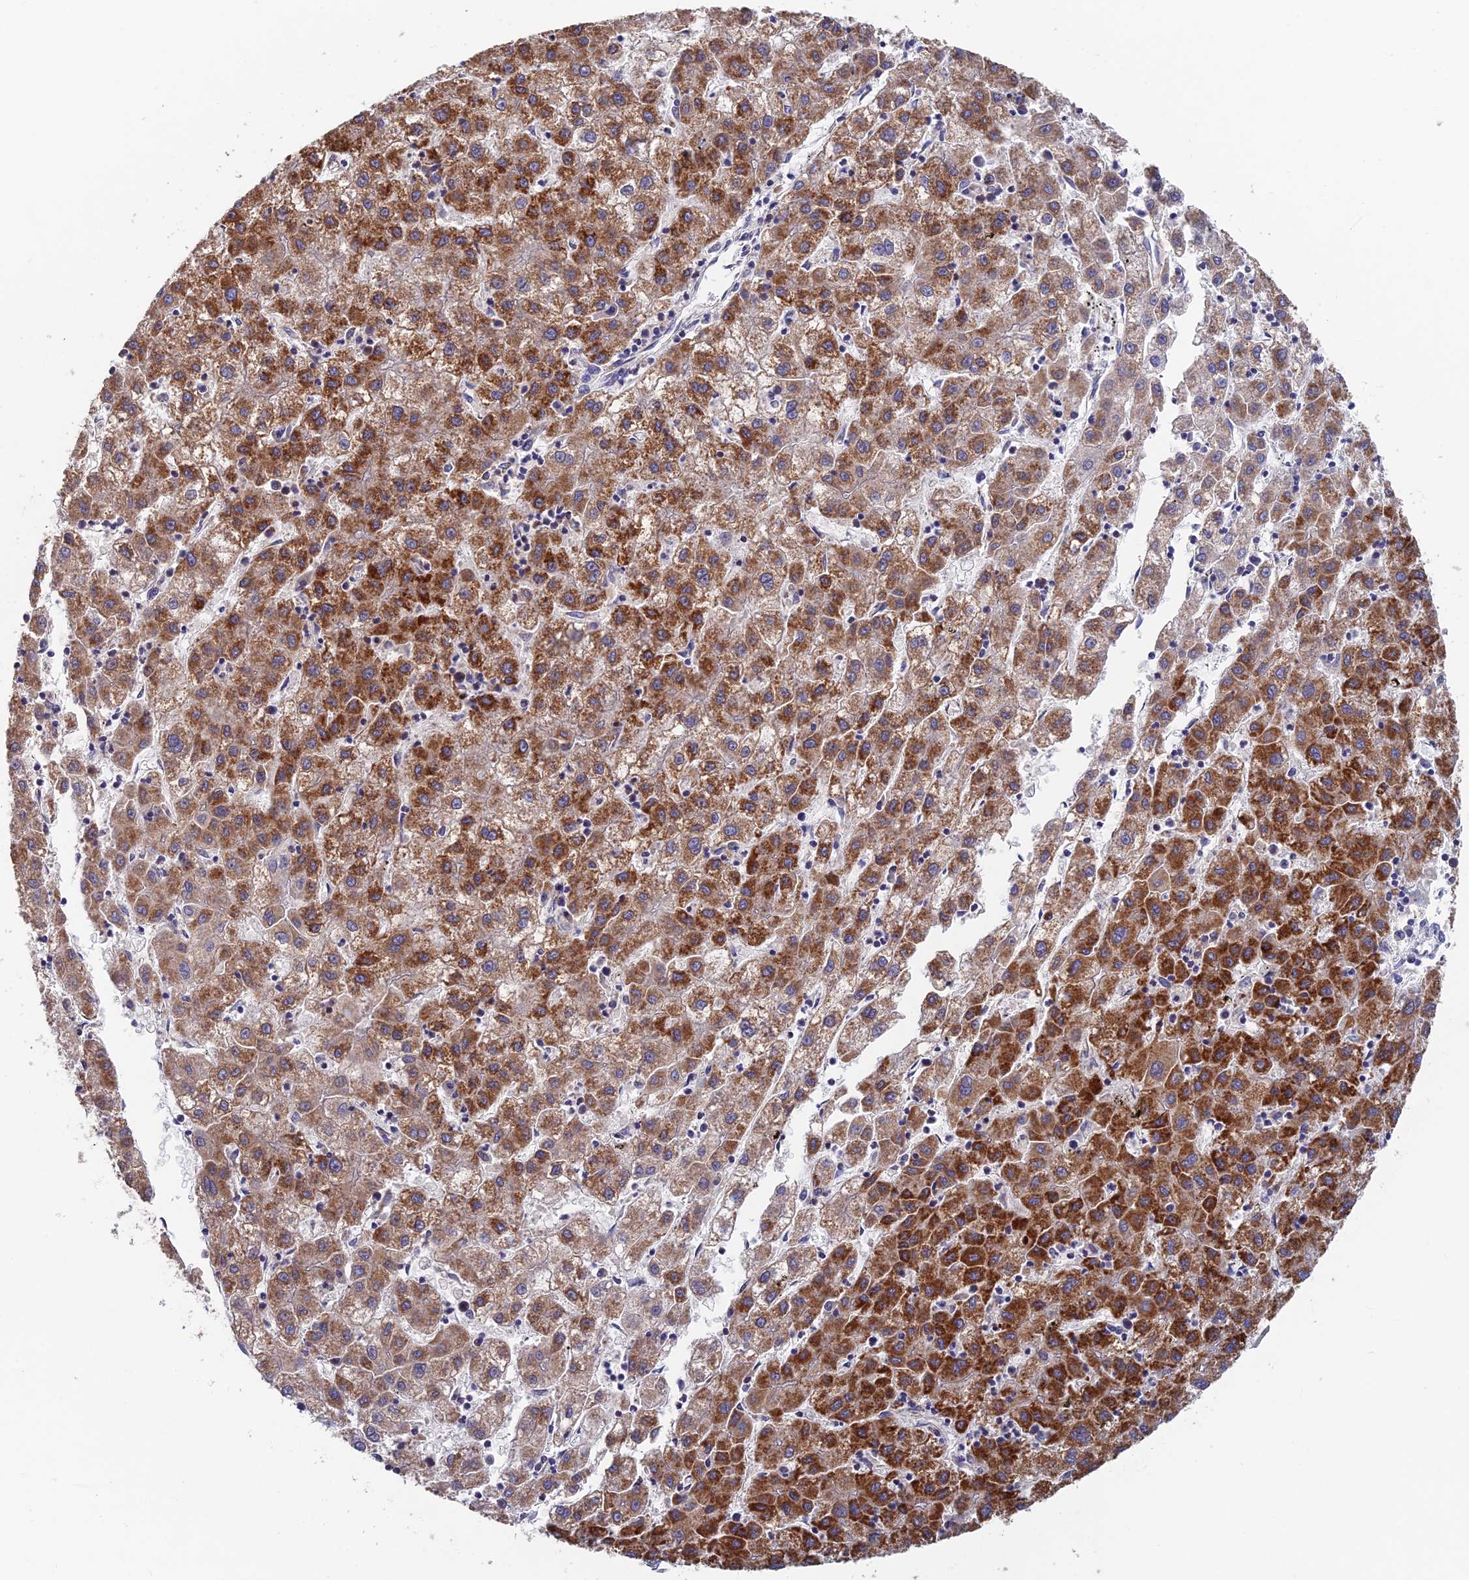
{"staining": {"intensity": "strong", "quantity": ">75%", "location": "cytoplasmic/membranous"}, "tissue": "liver cancer", "cell_type": "Tumor cells", "image_type": "cancer", "snomed": [{"axis": "morphology", "description": "Carcinoma, Hepatocellular, NOS"}, {"axis": "topography", "description": "Liver"}], "caption": "Liver cancer (hepatocellular carcinoma) tissue demonstrates strong cytoplasmic/membranous positivity in approximately >75% of tumor cells, visualized by immunohistochemistry.", "gene": "ECSIT", "patient": {"sex": "male", "age": 72}}